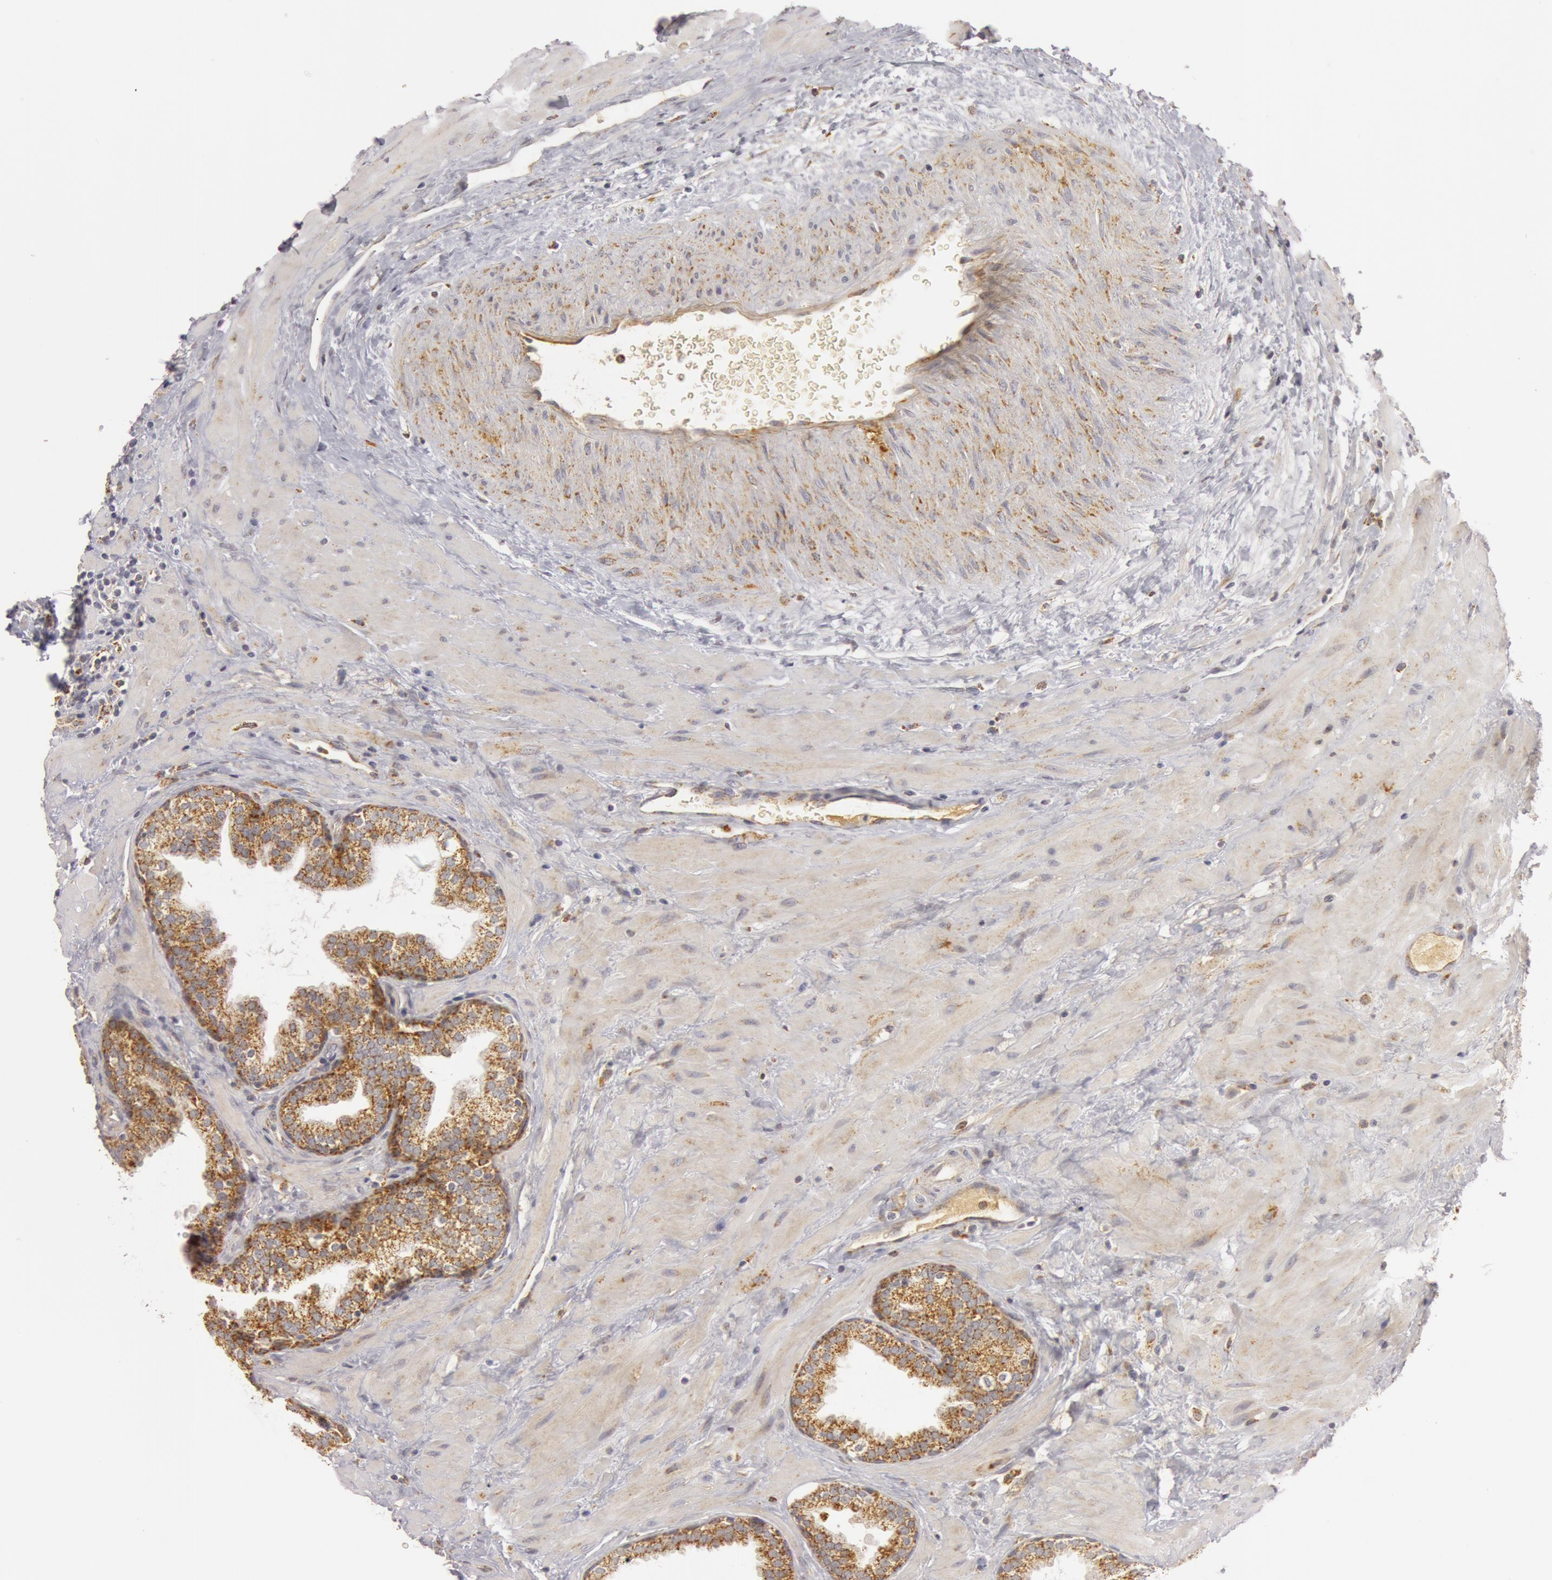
{"staining": {"intensity": "moderate", "quantity": ">75%", "location": "cytoplasmic/membranous"}, "tissue": "prostate", "cell_type": "Glandular cells", "image_type": "normal", "snomed": [{"axis": "morphology", "description": "Normal tissue, NOS"}, {"axis": "topography", "description": "Prostate"}], "caption": "High-power microscopy captured an IHC image of benign prostate, revealing moderate cytoplasmic/membranous expression in approximately >75% of glandular cells.", "gene": "C7", "patient": {"sex": "male", "age": 51}}